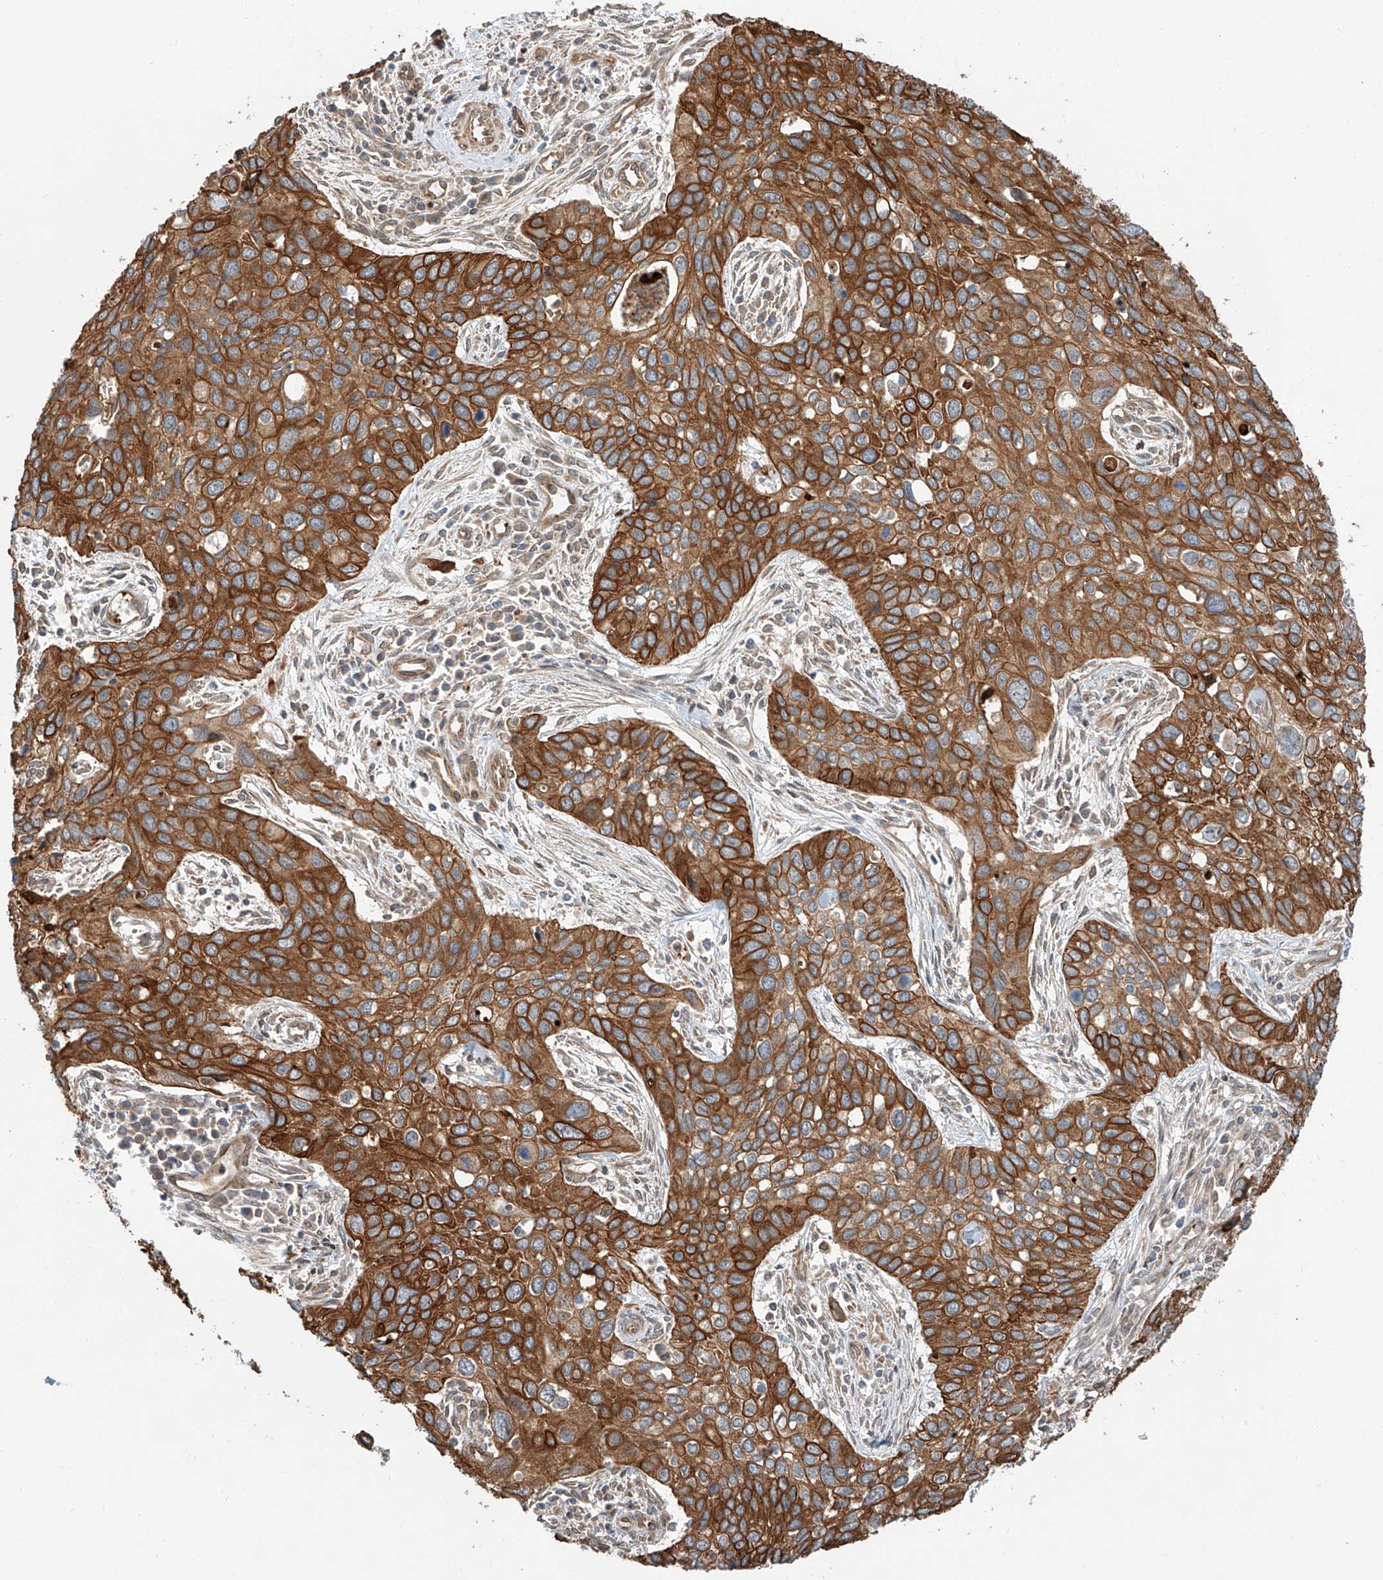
{"staining": {"intensity": "strong", "quantity": ">75%", "location": "cytoplasmic/membranous"}, "tissue": "cervical cancer", "cell_type": "Tumor cells", "image_type": "cancer", "snomed": [{"axis": "morphology", "description": "Squamous cell carcinoma, NOS"}, {"axis": "topography", "description": "Cervix"}], "caption": "A brown stain highlights strong cytoplasmic/membranous expression of a protein in human cervical squamous cell carcinoma tumor cells. Ihc stains the protein of interest in brown and the nuclei are stained blue.", "gene": "CEP162", "patient": {"sex": "female", "age": 55}}